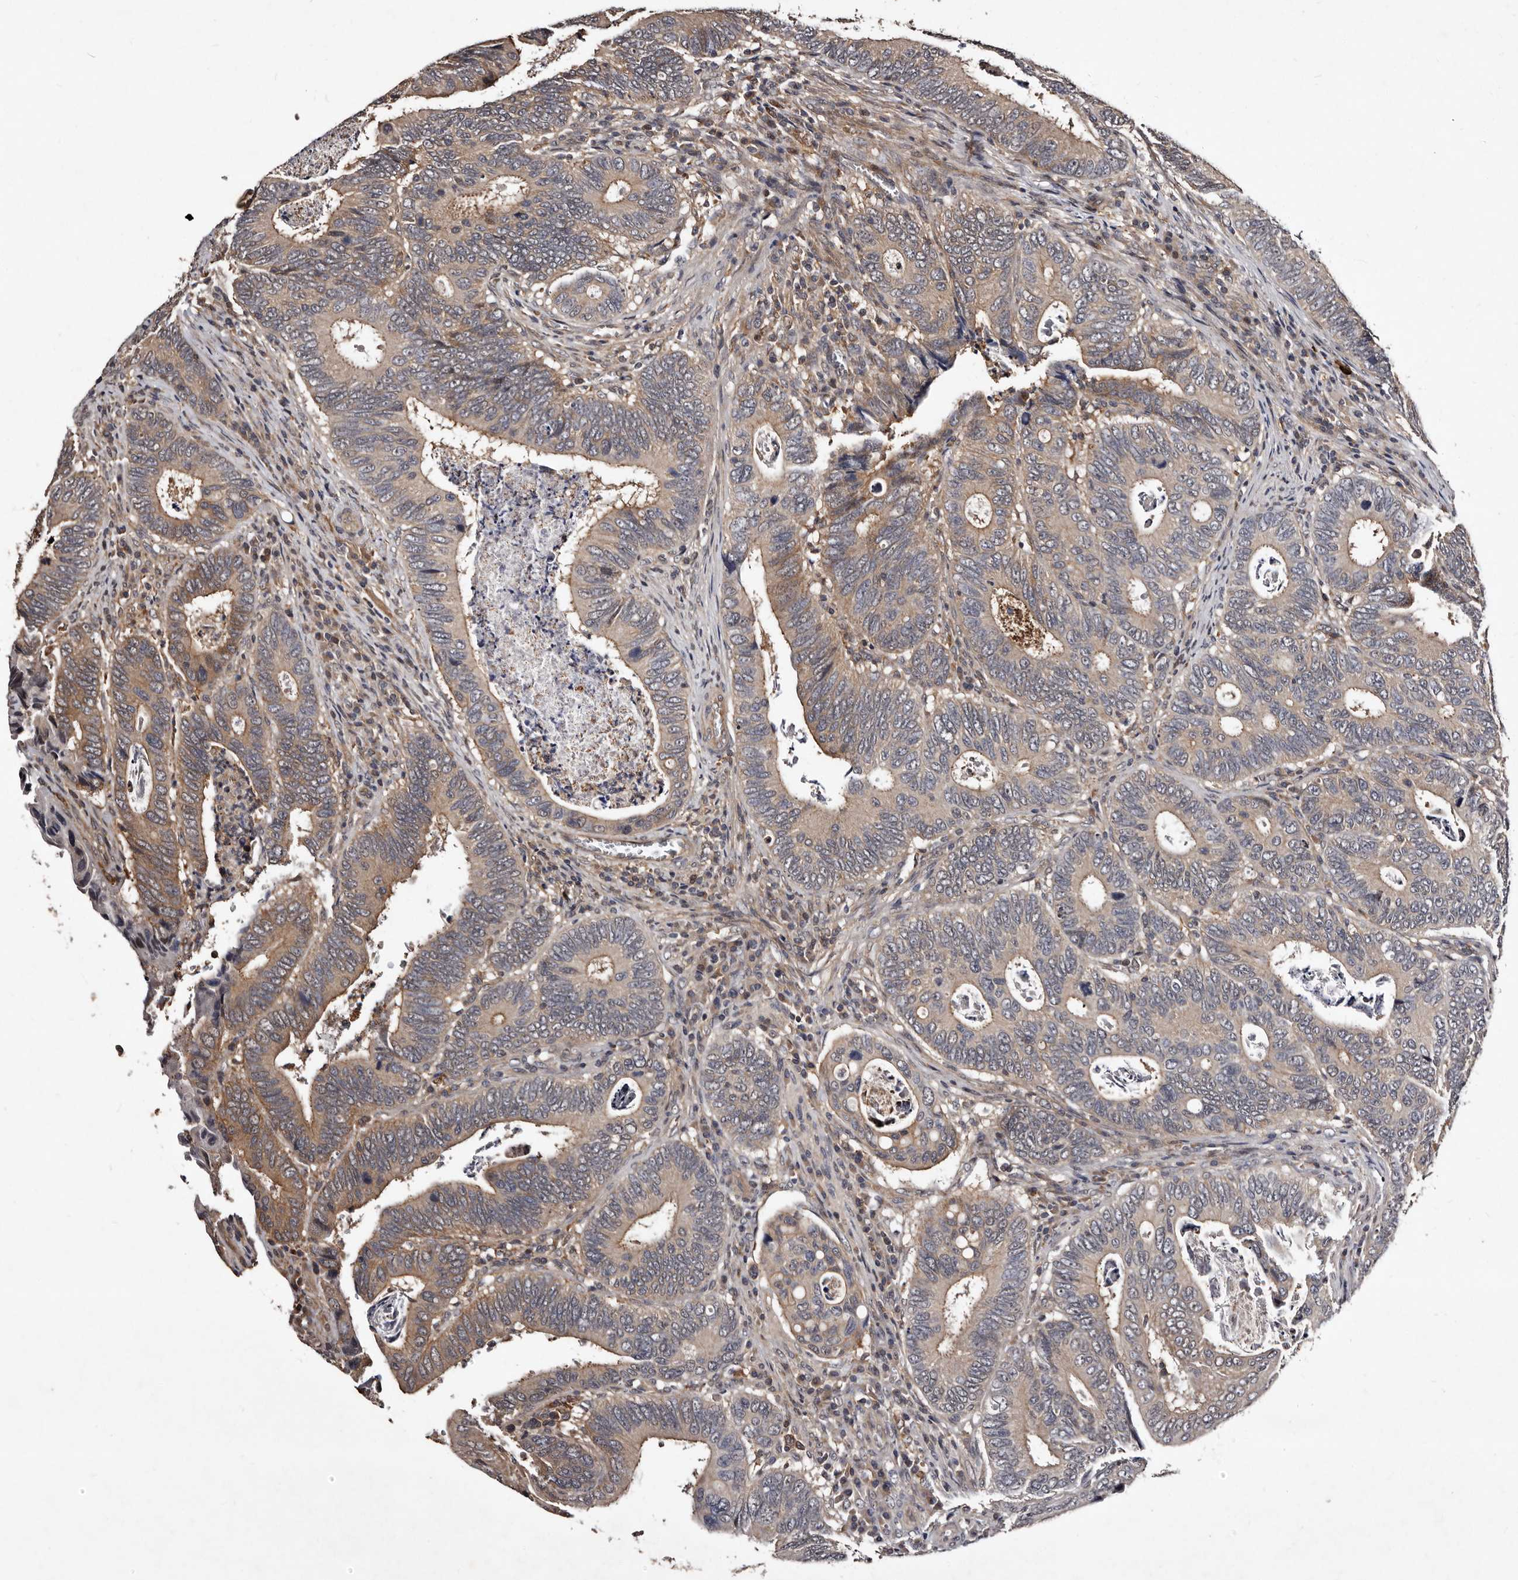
{"staining": {"intensity": "moderate", "quantity": "25%-75%", "location": "cytoplasmic/membranous"}, "tissue": "colorectal cancer", "cell_type": "Tumor cells", "image_type": "cancer", "snomed": [{"axis": "morphology", "description": "Adenocarcinoma, NOS"}, {"axis": "topography", "description": "Colon"}], "caption": "Immunohistochemical staining of colorectal cancer (adenocarcinoma) demonstrates moderate cytoplasmic/membranous protein expression in approximately 25%-75% of tumor cells.", "gene": "MKRN3", "patient": {"sex": "male", "age": 72}}